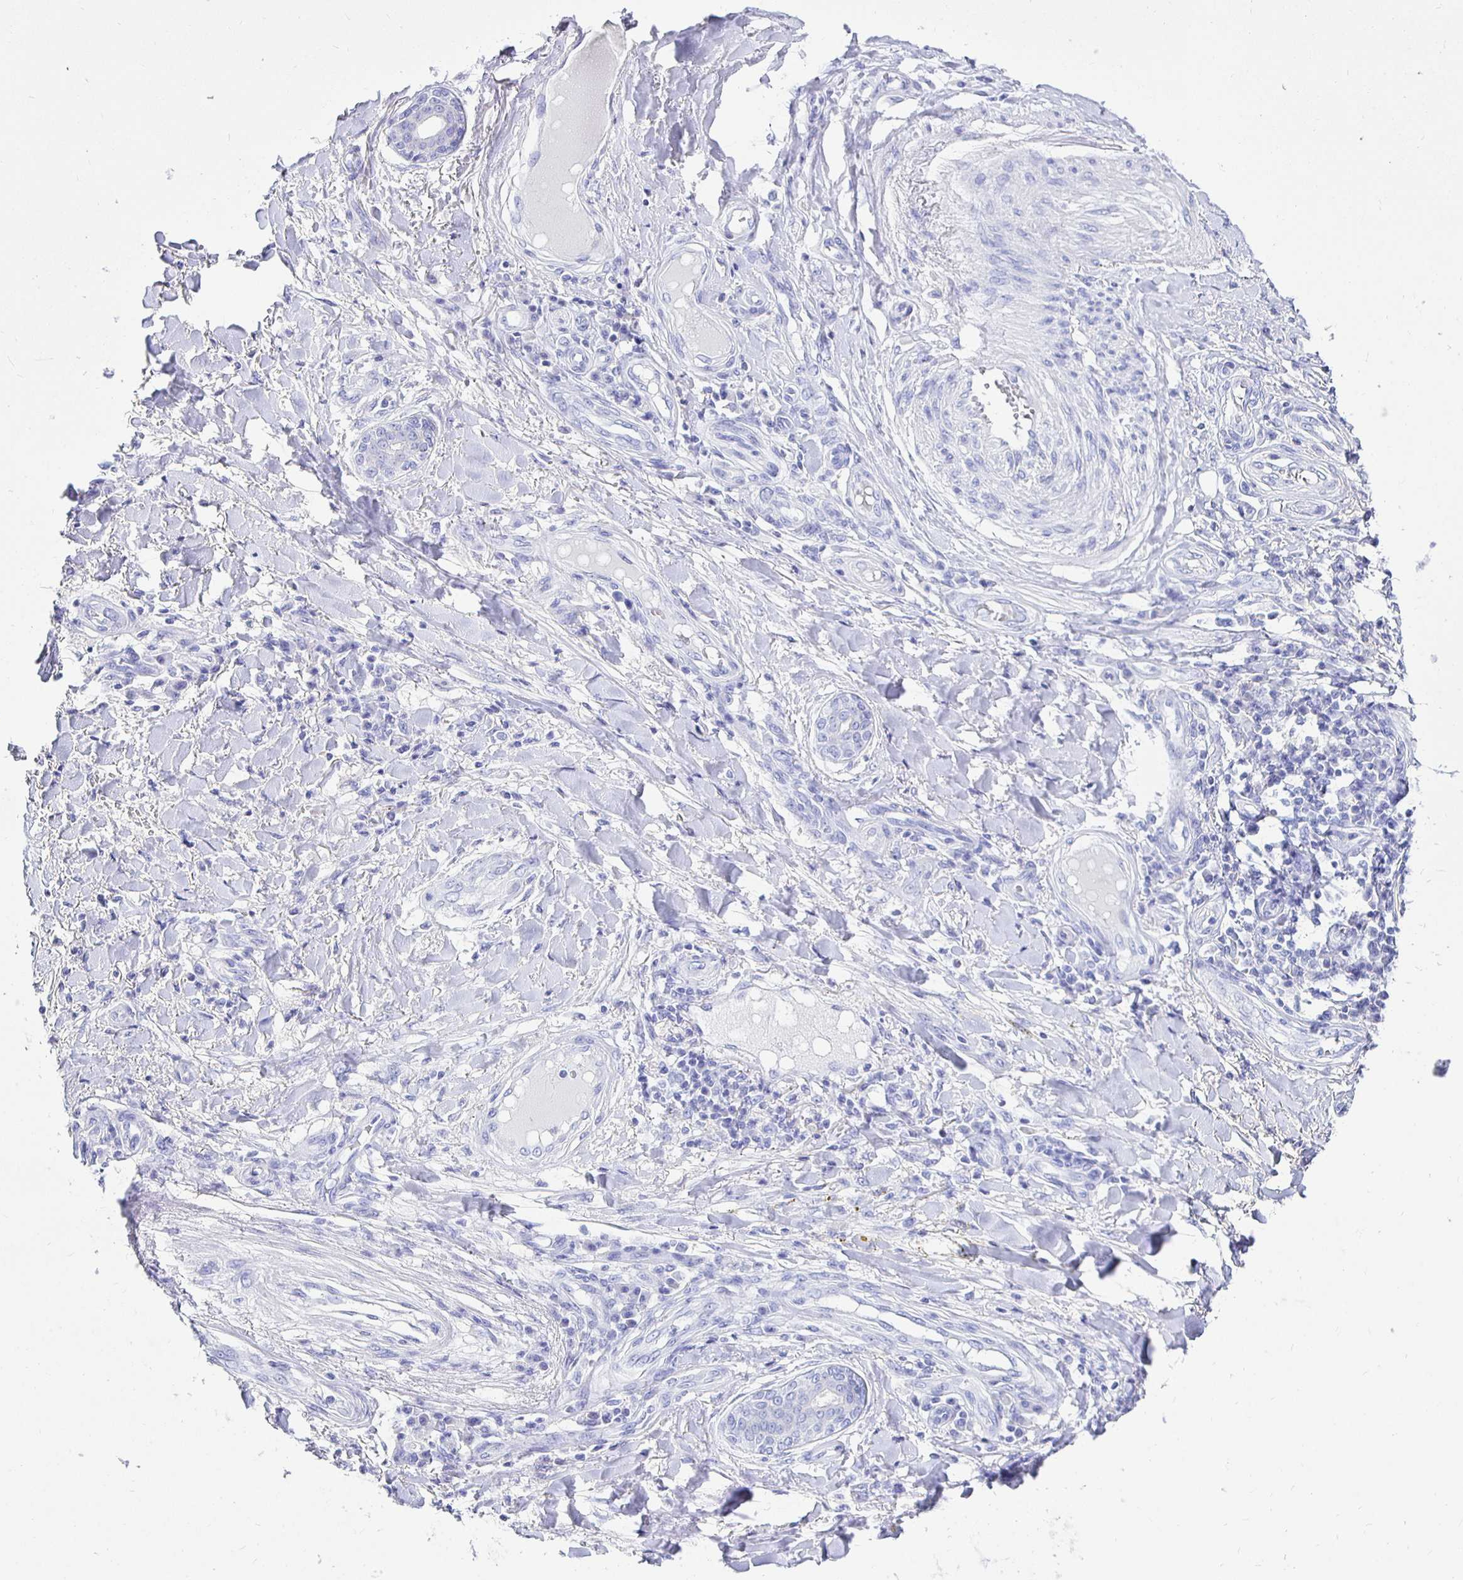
{"staining": {"intensity": "negative", "quantity": "none", "location": "none"}, "tissue": "skin cancer", "cell_type": "Tumor cells", "image_type": "cancer", "snomed": [{"axis": "morphology", "description": "Squamous cell carcinoma, NOS"}, {"axis": "topography", "description": "Skin"}], "caption": "Skin cancer (squamous cell carcinoma) was stained to show a protein in brown. There is no significant positivity in tumor cells. (DAB IHC with hematoxylin counter stain).", "gene": "UMOD", "patient": {"sex": "male", "age": 70}}